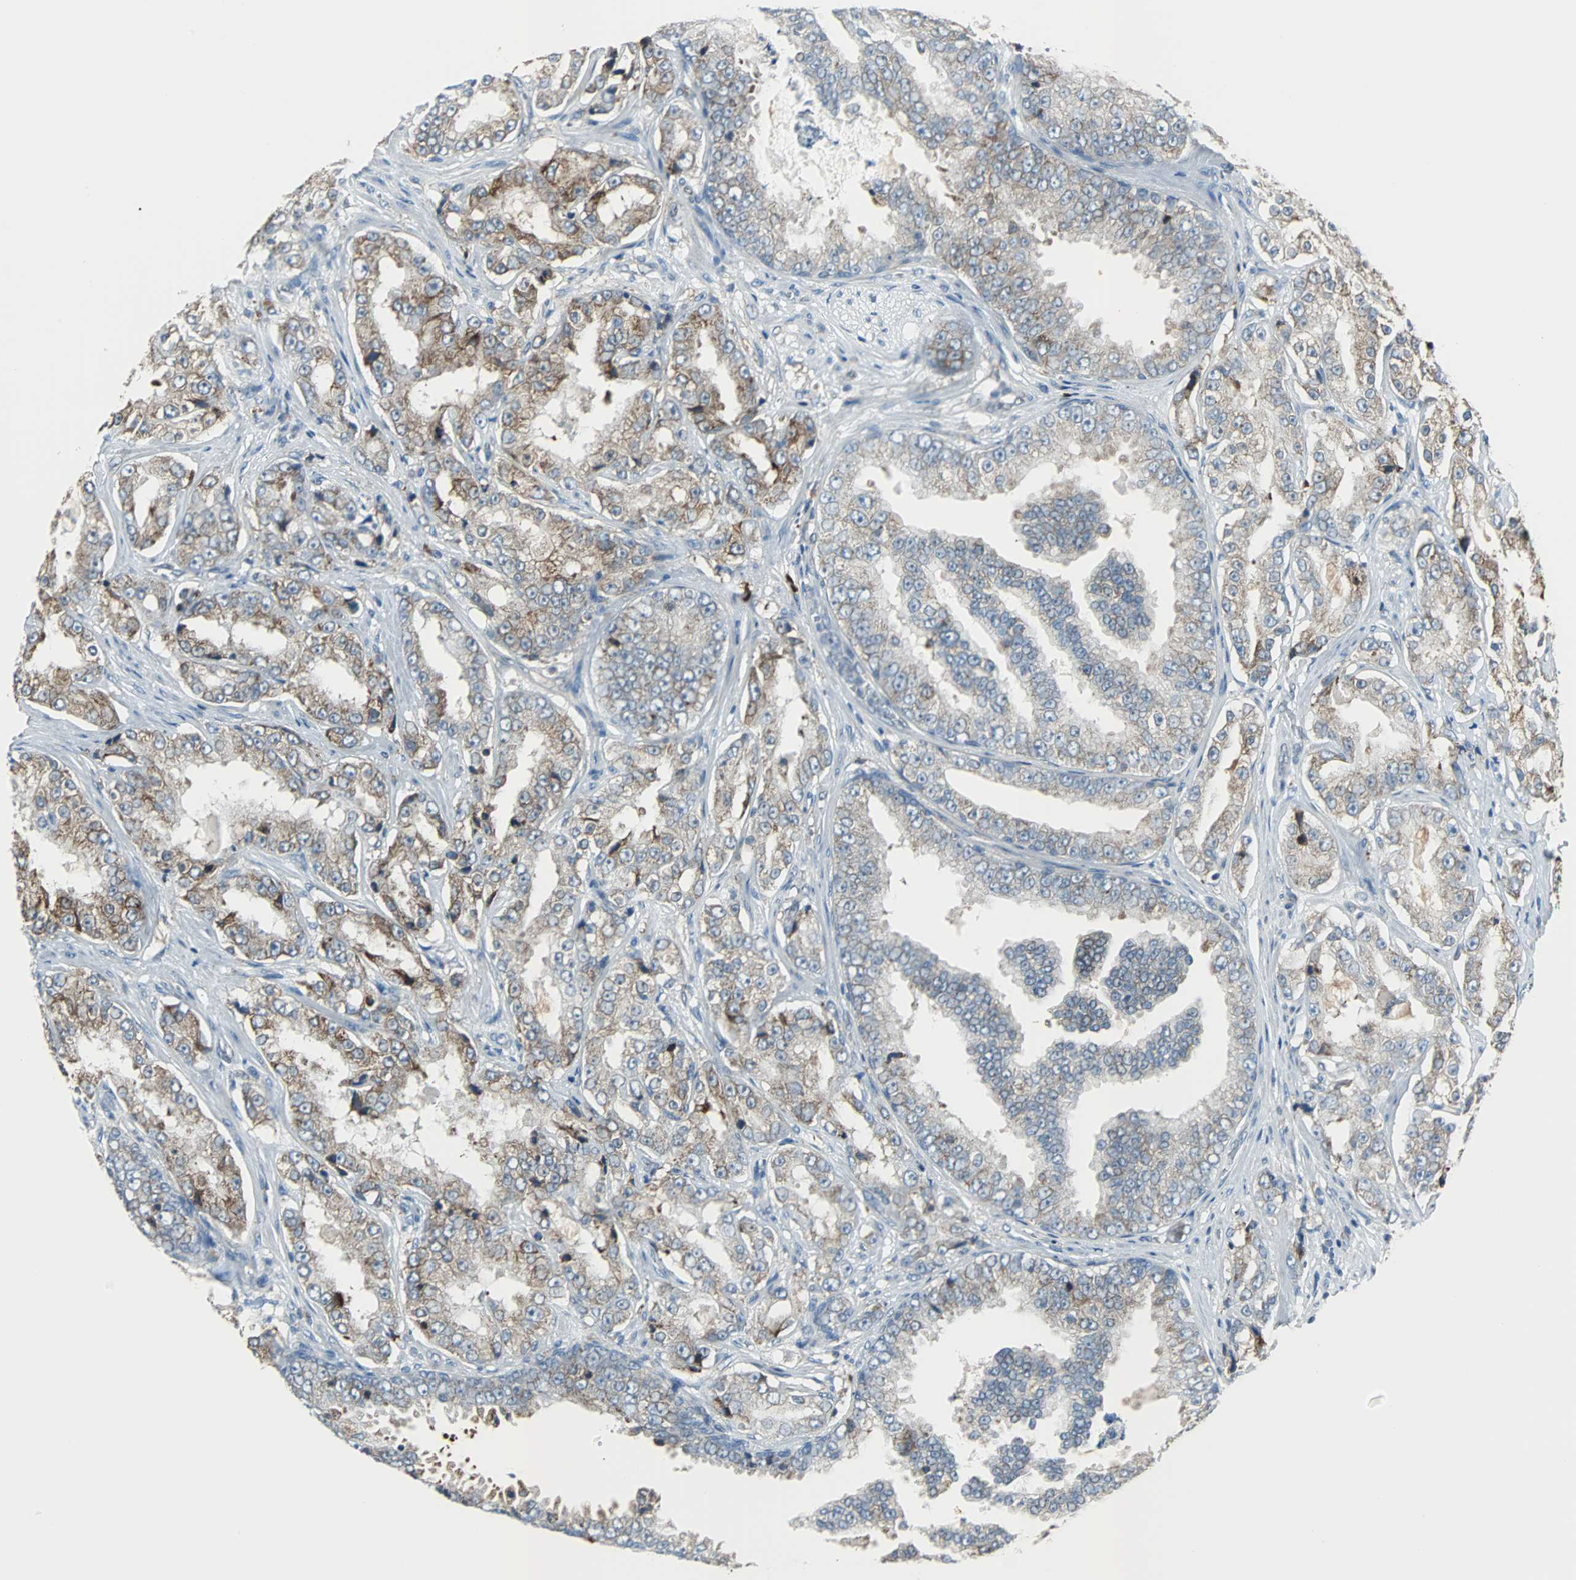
{"staining": {"intensity": "moderate", "quantity": "25%-75%", "location": "cytoplasmic/membranous"}, "tissue": "prostate cancer", "cell_type": "Tumor cells", "image_type": "cancer", "snomed": [{"axis": "morphology", "description": "Adenocarcinoma, High grade"}, {"axis": "topography", "description": "Prostate"}], "caption": "The micrograph reveals immunohistochemical staining of prostate cancer (adenocarcinoma (high-grade)). There is moderate cytoplasmic/membranous expression is appreciated in approximately 25%-75% of tumor cells.", "gene": "PDIA4", "patient": {"sex": "male", "age": 73}}